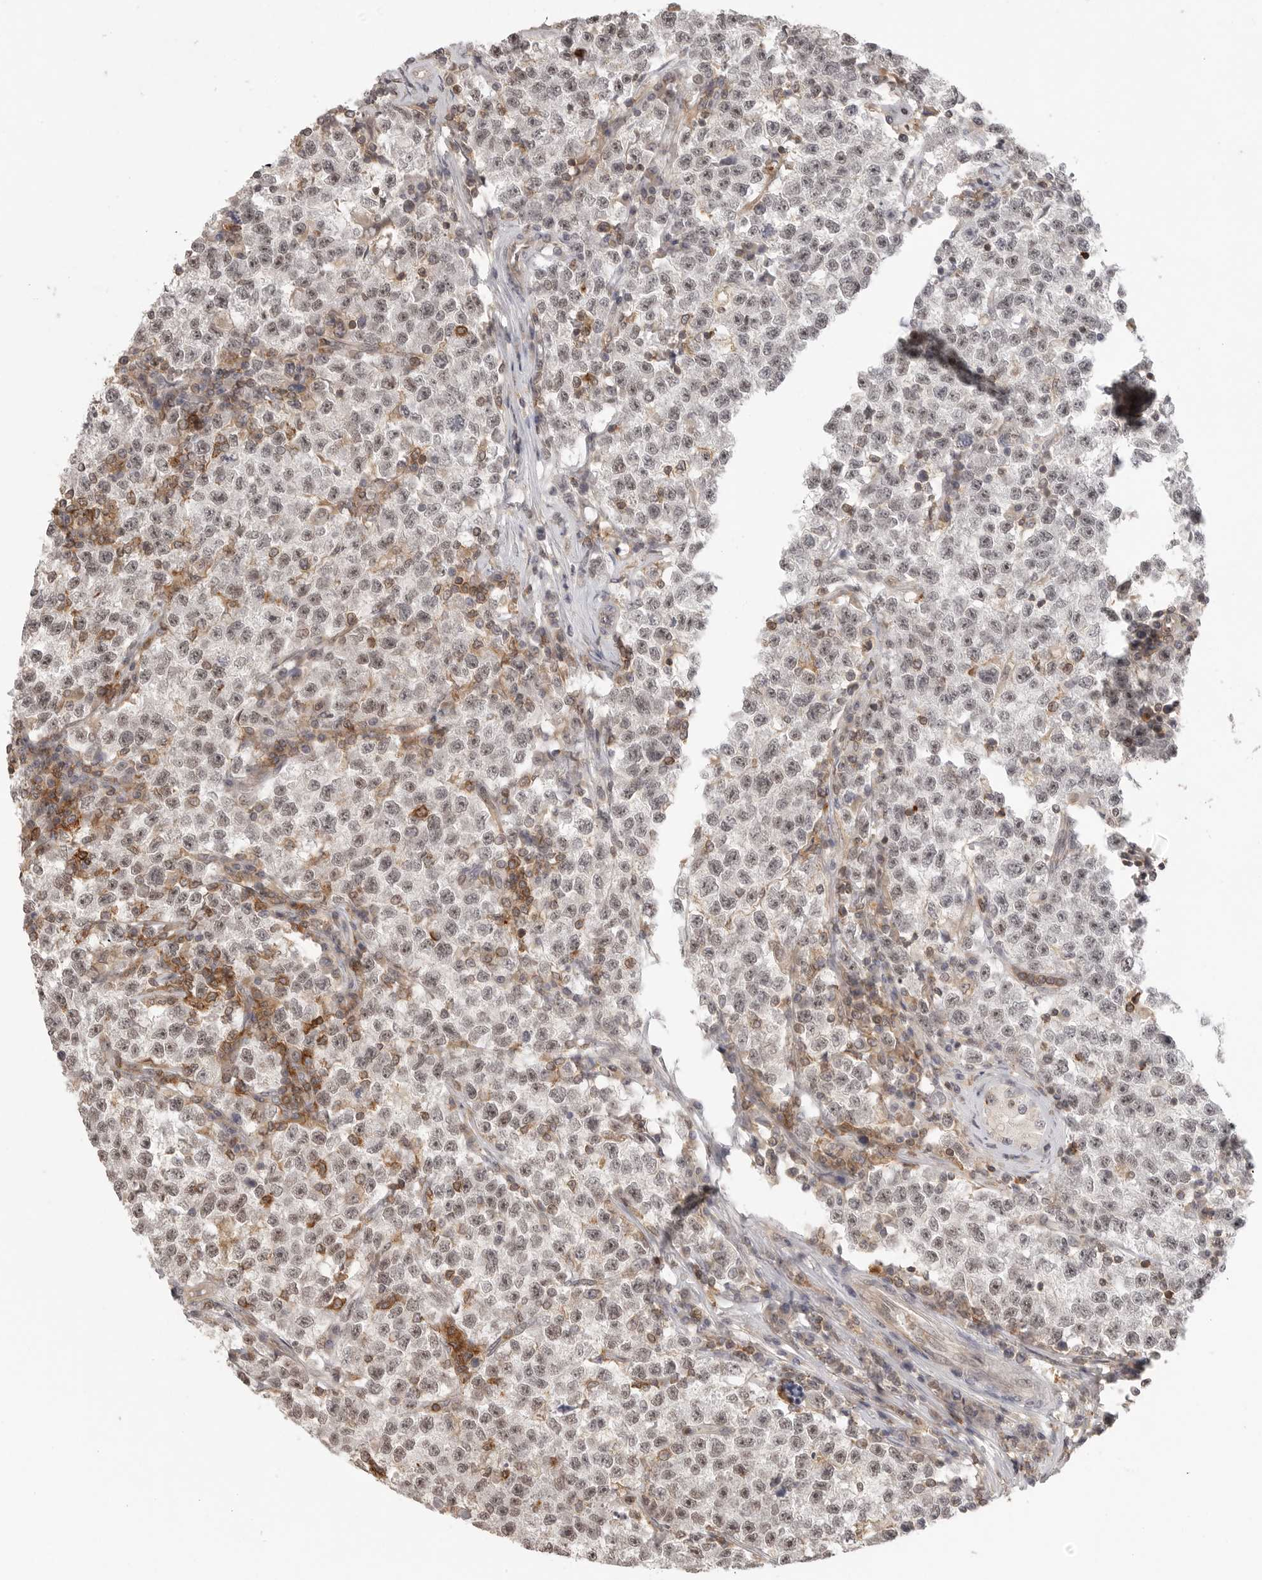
{"staining": {"intensity": "weak", "quantity": ">75%", "location": "nuclear"}, "tissue": "testis cancer", "cell_type": "Tumor cells", "image_type": "cancer", "snomed": [{"axis": "morphology", "description": "Seminoma, NOS"}, {"axis": "topography", "description": "Testis"}], "caption": "Testis cancer stained with IHC displays weak nuclear positivity in about >75% of tumor cells.", "gene": "DBNL", "patient": {"sex": "male", "age": 22}}